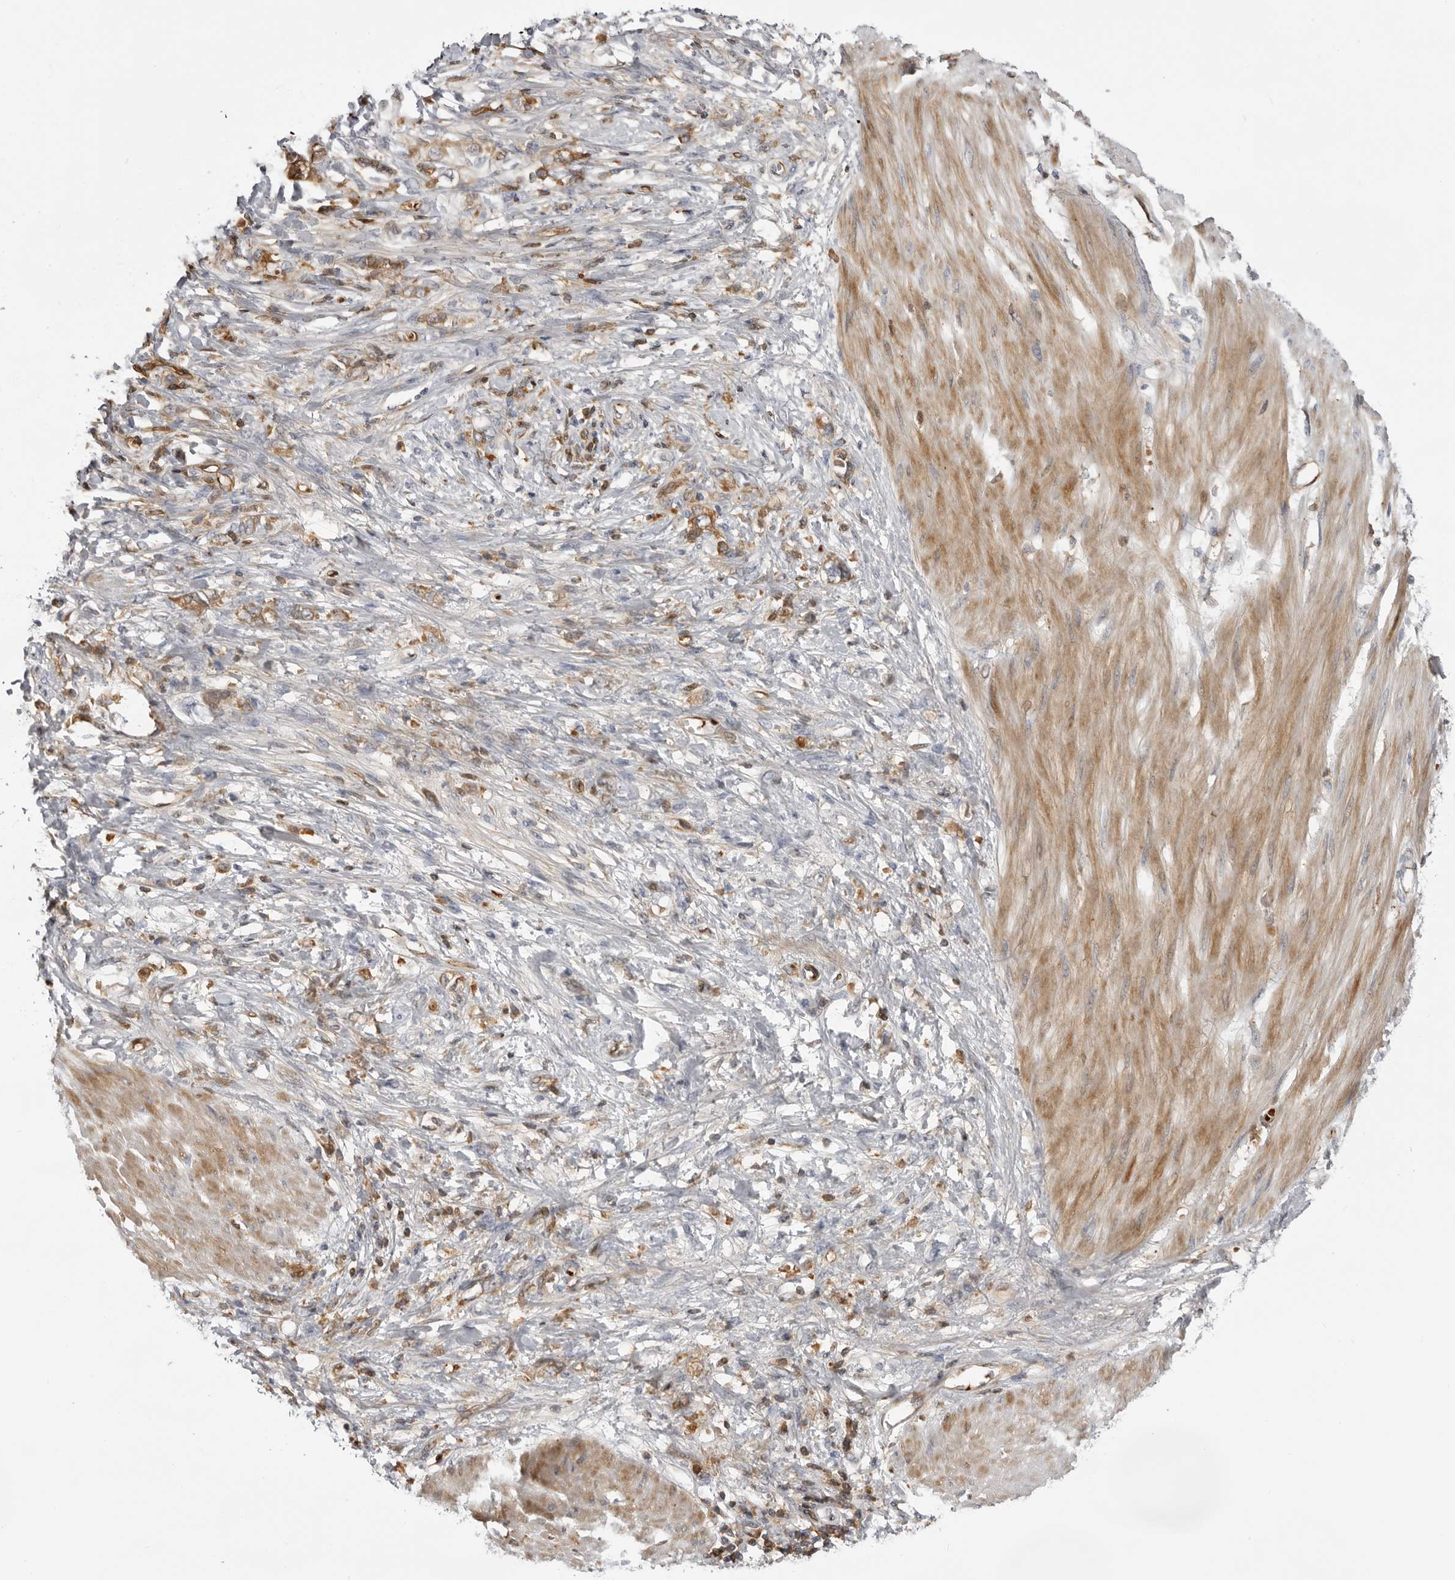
{"staining": {"intensity": "moderate", "quantity": ">75%", "location": "cytoplasmic/membranous,nuclear"}, "tissue": "stomach cancer", "cell_type": "Tumor cells", "image_type": "cancer", "snomed": [{"axis": "morphology", "description": "Adenocarcinoma, NOS"}, {"axis": "topography", "description": "Stomach"}], "caption": "Immunohistochemistry (DAB (3,3'-diaminobenzidine)) staining of stomach adenocarcinoma shows moderate cytoplasmic/membranous and nuclear protein expression in approximately >75% of tumor cells. Ihc stains the protein in brown and the nuclei are stained blue.", "gene": "PLEKHF2", "patient": {"sex": "female", "age": 76}}